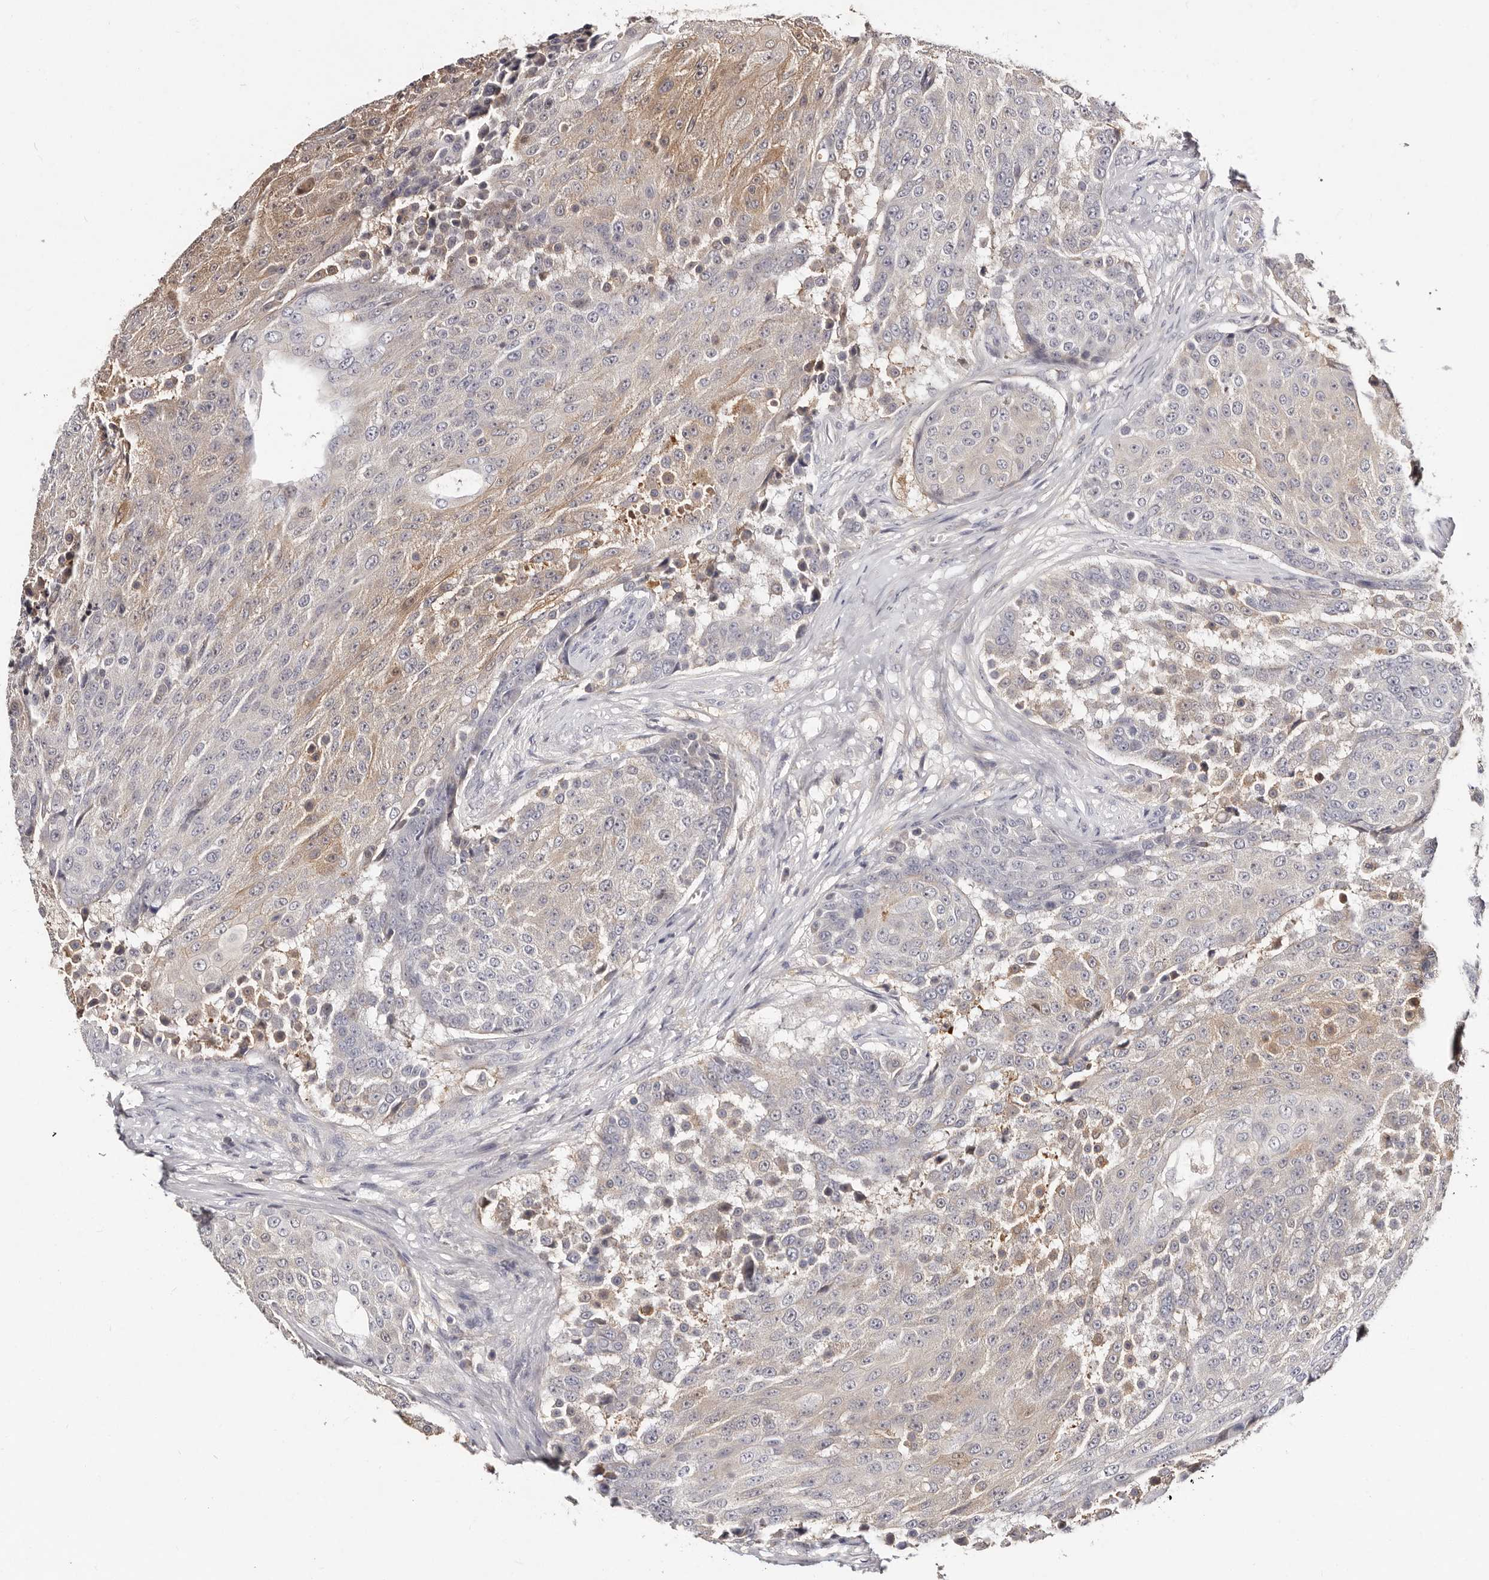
{"staining": {"intensity": "weak", "quantity": "25%-75%", "location": "cytoplasmic/membranous"}, "tissue": "urothelial cancer", "cell_type": "Tumor cells", "image_type": "cancer", "snomed": [{"axis": "morphology", "description": "Urothelial carcinoma, High grade"}, {"axis": "topography", "description": "Urinary bladder"}], "caption": "Urothelial carcinoma (high-grade) was stained to show a protein in brown. There is low levels of weak cytoplasmic/membranous staining in about 25%-75% of tumor cells. Using DAB (3,3'-diaminobenzidine) (brown) and hematoxylin (blue) stains, captured at high magnification using brightfield microscopy.", "gene": "MRPS33", "patient": {"sex": "female", "age": 63}}